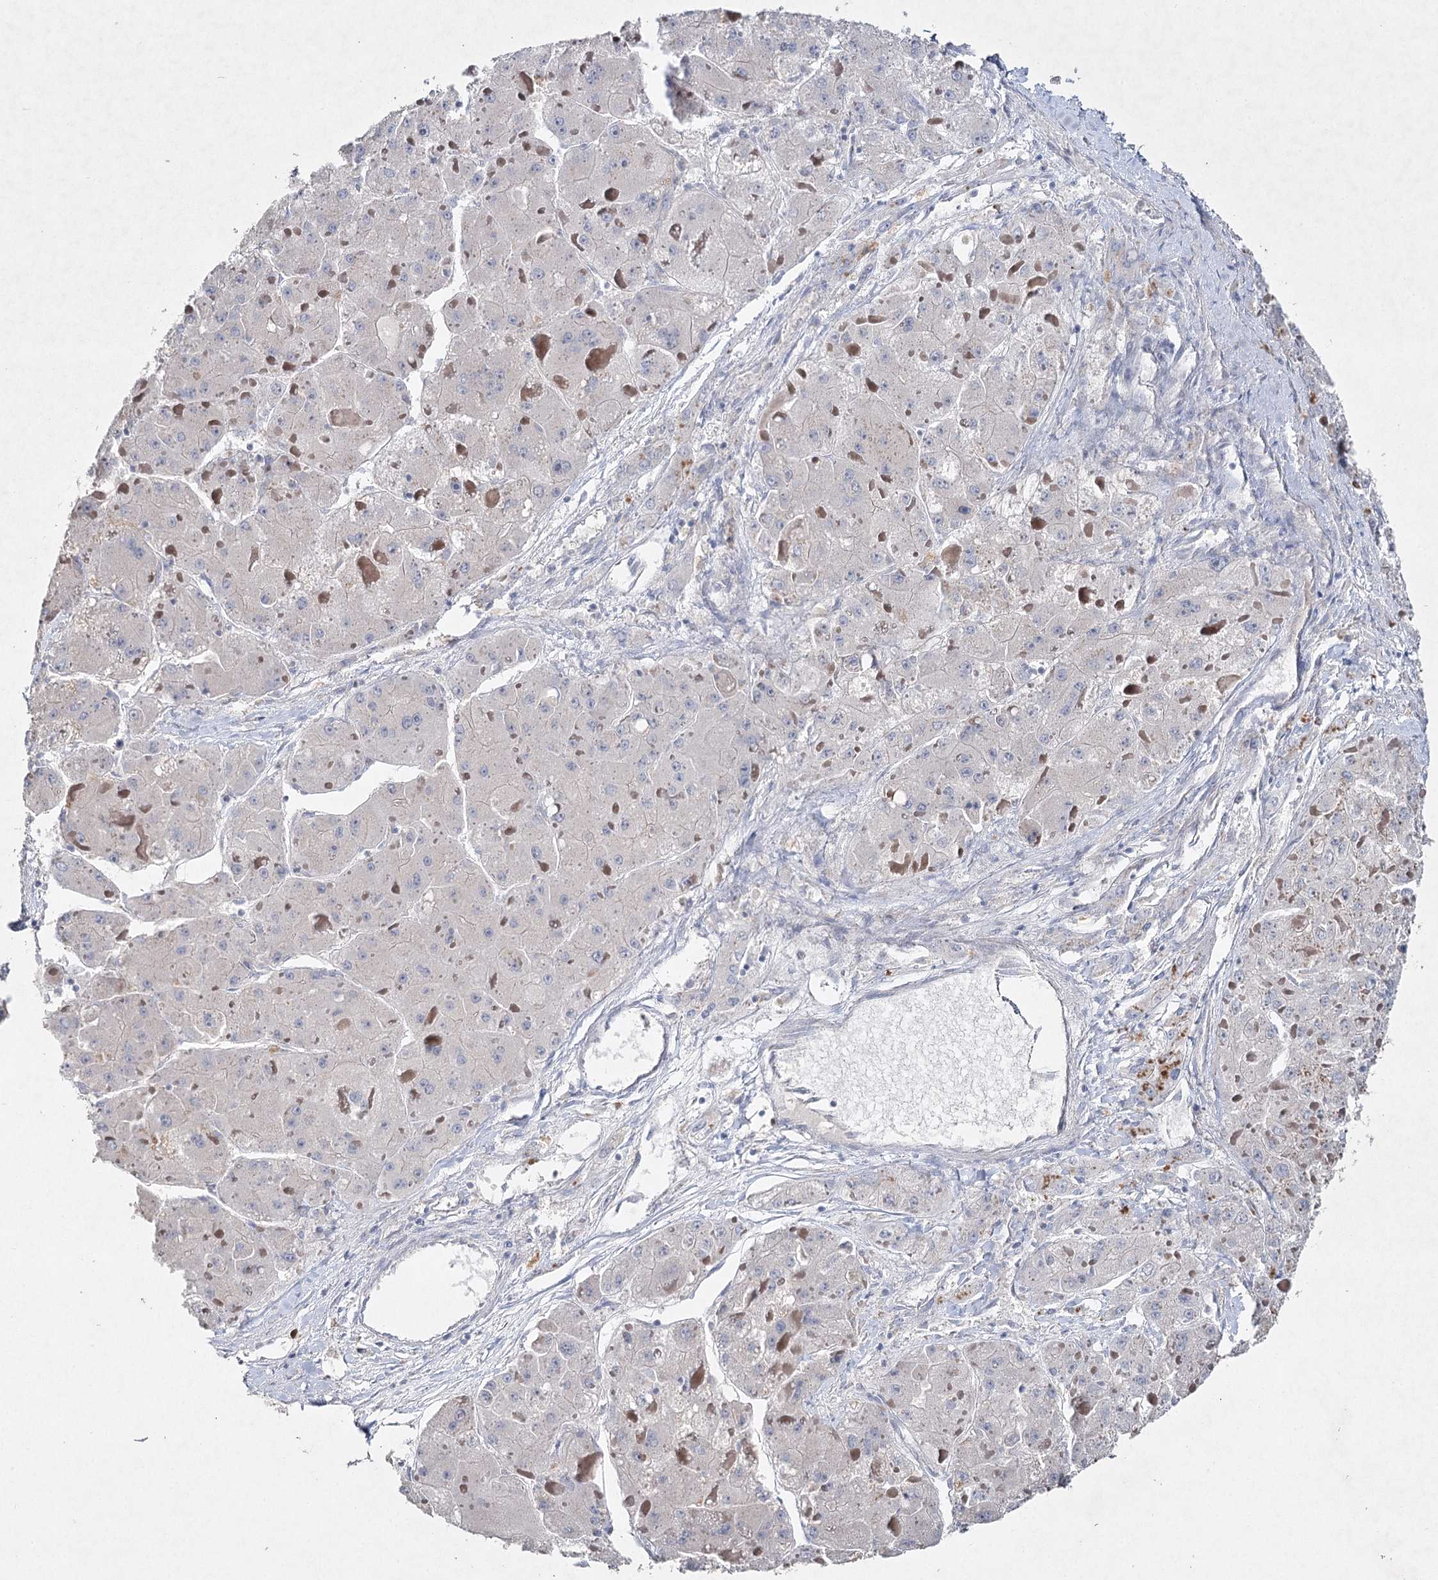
{"staining": {"intensity": "negative", "quantity": "none", "location": "none"}, "tissue": "liver cancer", "cell_type": "Tumor cells", "image_type": "cancer", "snomed": [{"axis": "morphology", "description": "Carcinoma, Hepatocellular, NOS"}, {"axis": "topography", "description": "Liver"}], "caption": "The image exhibits no staining of tumor cells in liver cancer. (Brightfield microscopy of DAB (3,3'-diaminobenzidine) IHC at high magnification).", "gene": "RFX6", "patient": {"sex": "female", "age": 73}}